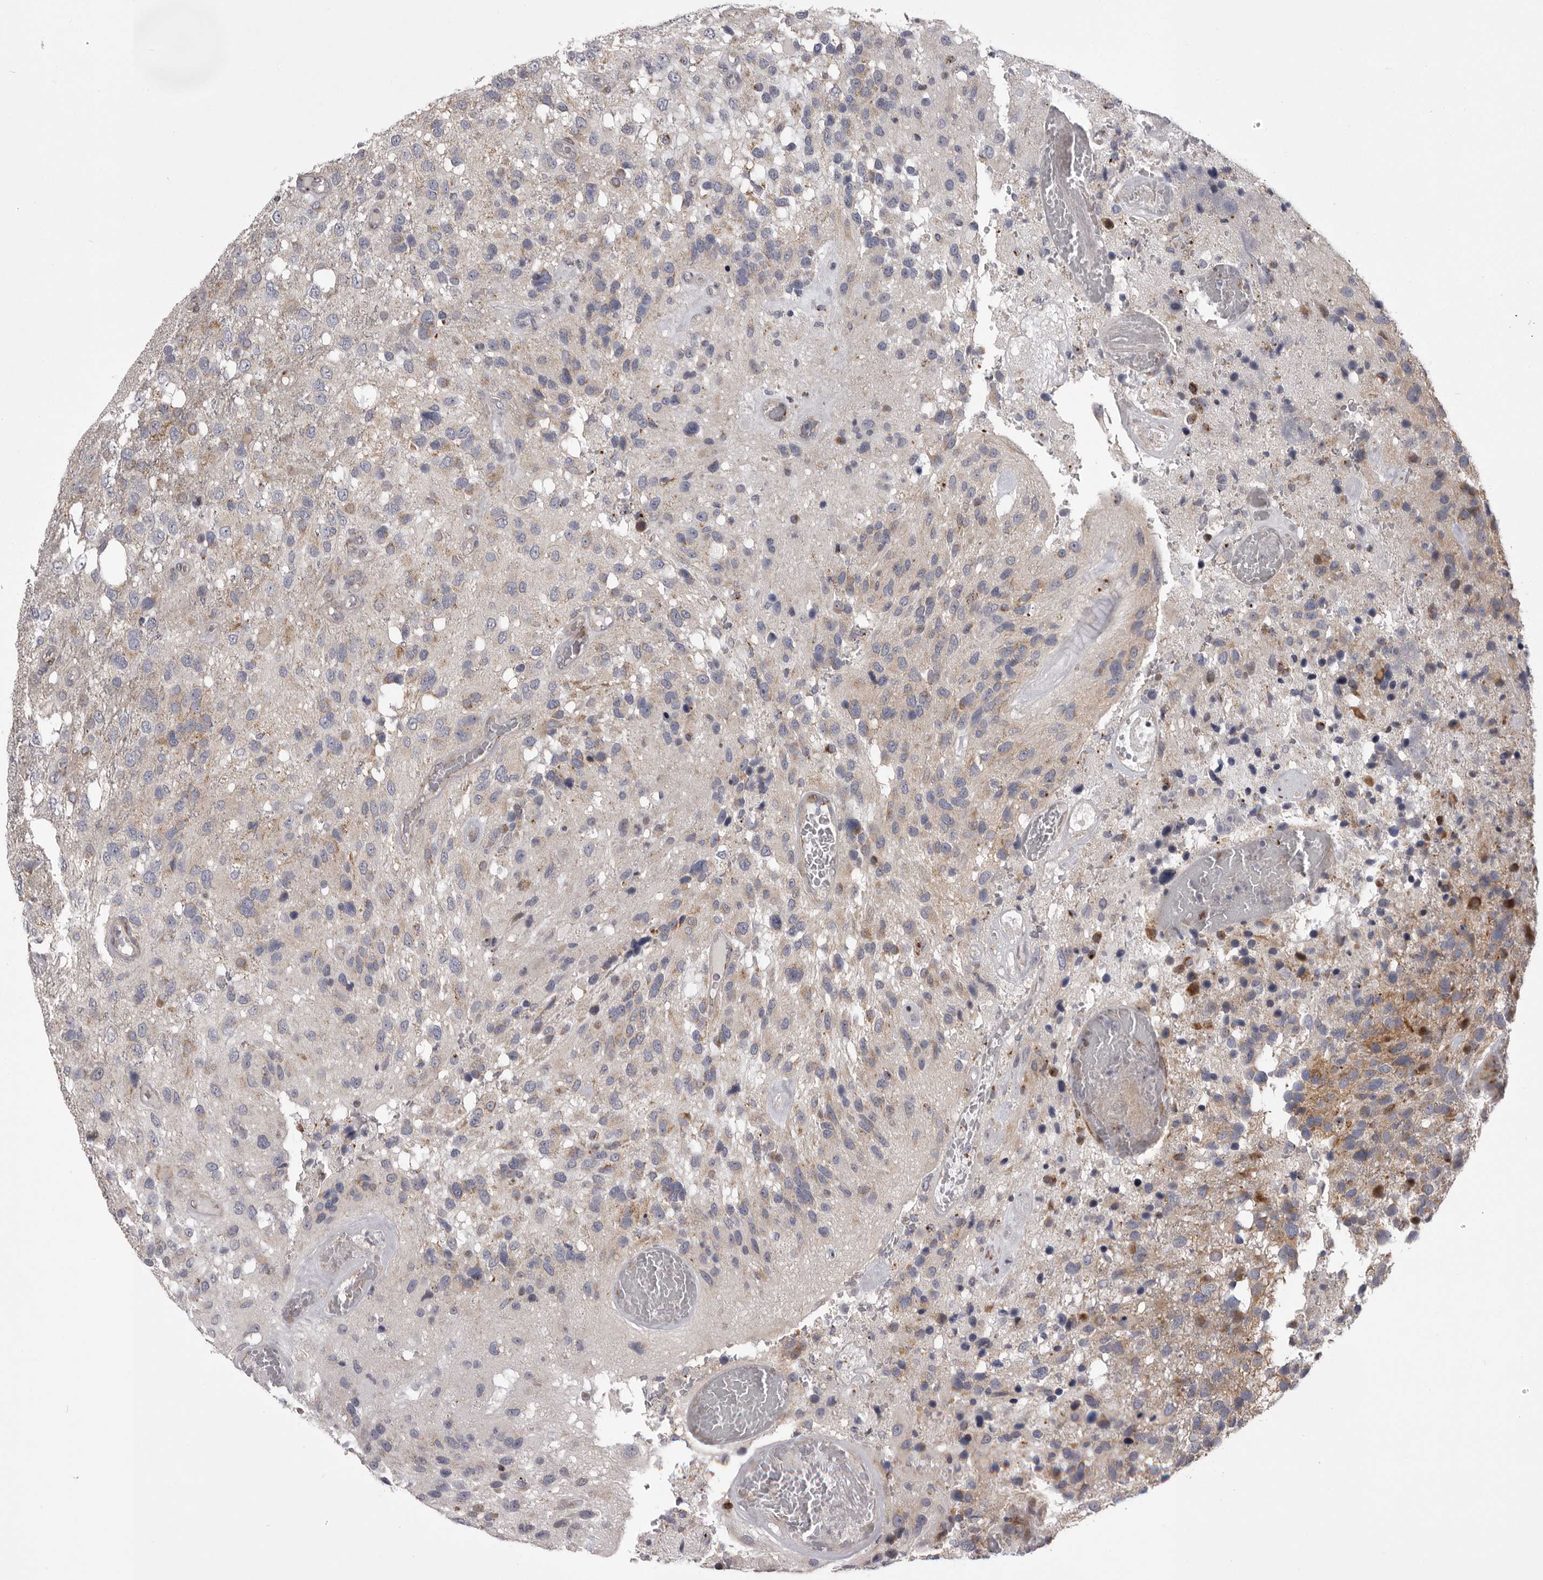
{"staining": {"intensity": "moderate", "quantity": "<25%", "location": "cytoplasmic/membranous"}, "tissue": "glioma", "cell_type": "Tumor cells", "image_type": "cancer", "snomed": [{"axis": "morphology", "description": "Glioma, malignant, High grade"}, {"axis": "topography", "description": "Brain"}], "caption": "There is low levels of moderate cytoplasmic/membranous expression in tumor cells of glioma, as demonstrated by immunohistochemical staining (brown color).", "gene": "WDR47", "patient": {"sex": "female", "age": 58}}